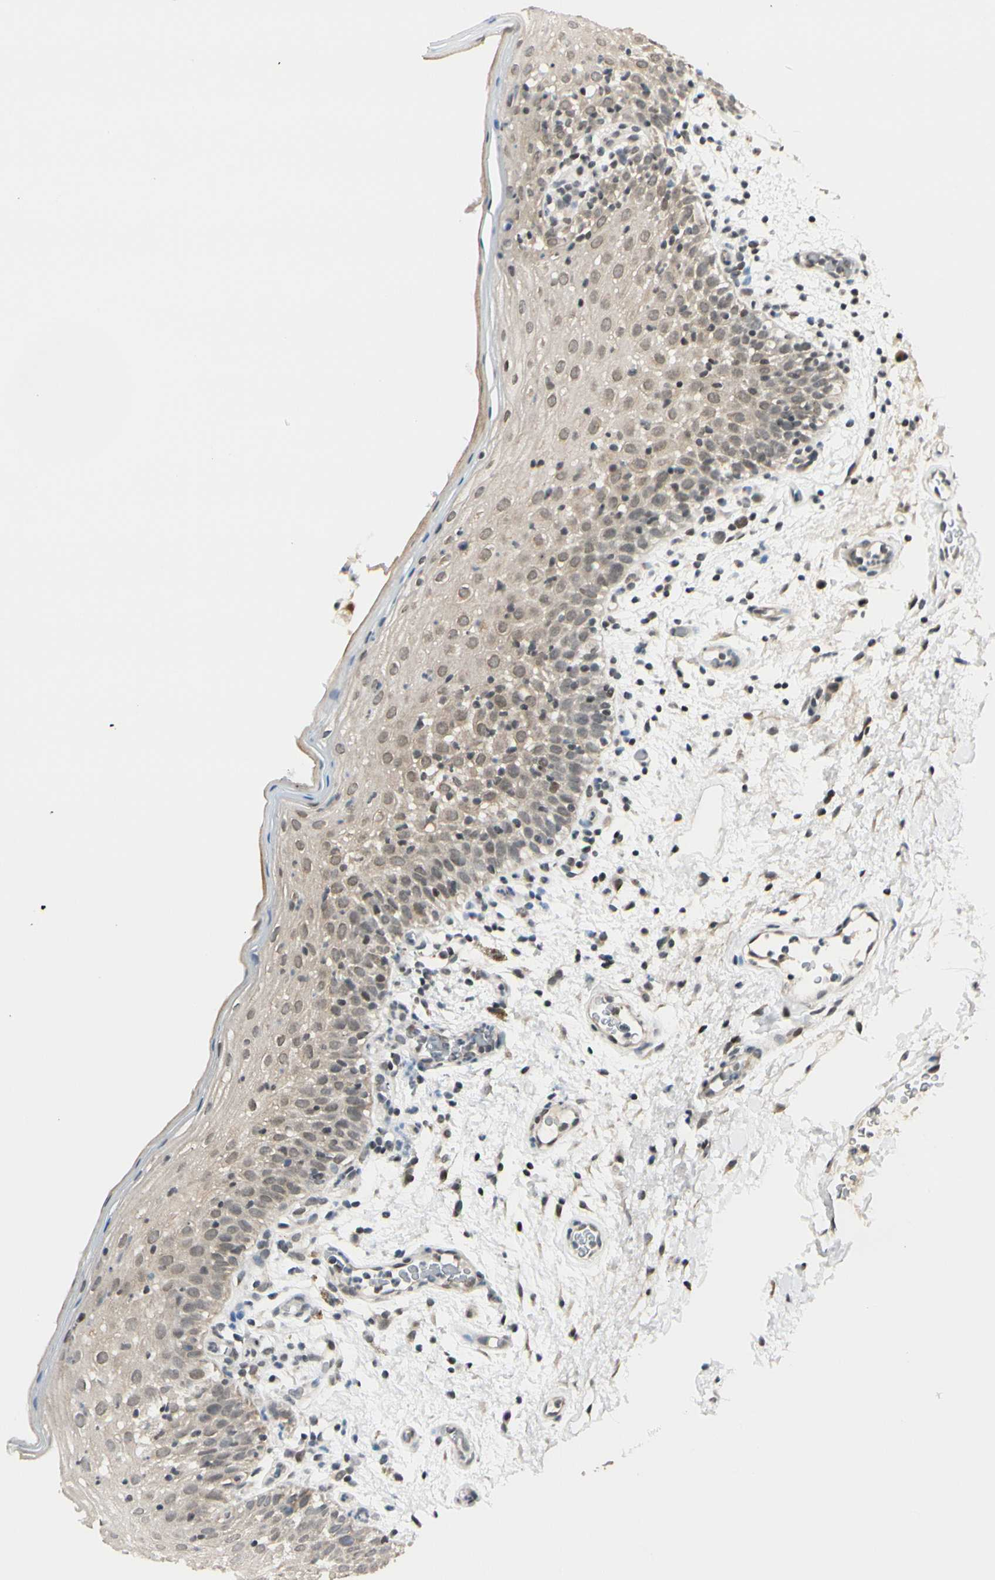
{"staining": {"intensity": "weak", "quantity": ">75%", "location": "cytoplasmic/membranous"}, "tissue": "oral mucosa", "cell_type": "Squamous epithelial cells", "image_type": "normal", "snomed": [{"axis": "morphology", "description": "Normal tissue, NOS"}, {"axis": "morphology", "description": "Squamous cell carcinoma, NOS"}, {"axis": "topography", "description": "Skeletal muscle"}, {"axis": "topography", "description": "Oral tissue"}], "caption": "Protein staining of benign oral mucosa demonstrates weak cytoplasmic/membranous staining in approximately >75% of squamous epithelial cells.", "gene": "BRMS1", "patient": {"sex": "male", "age": 71}}